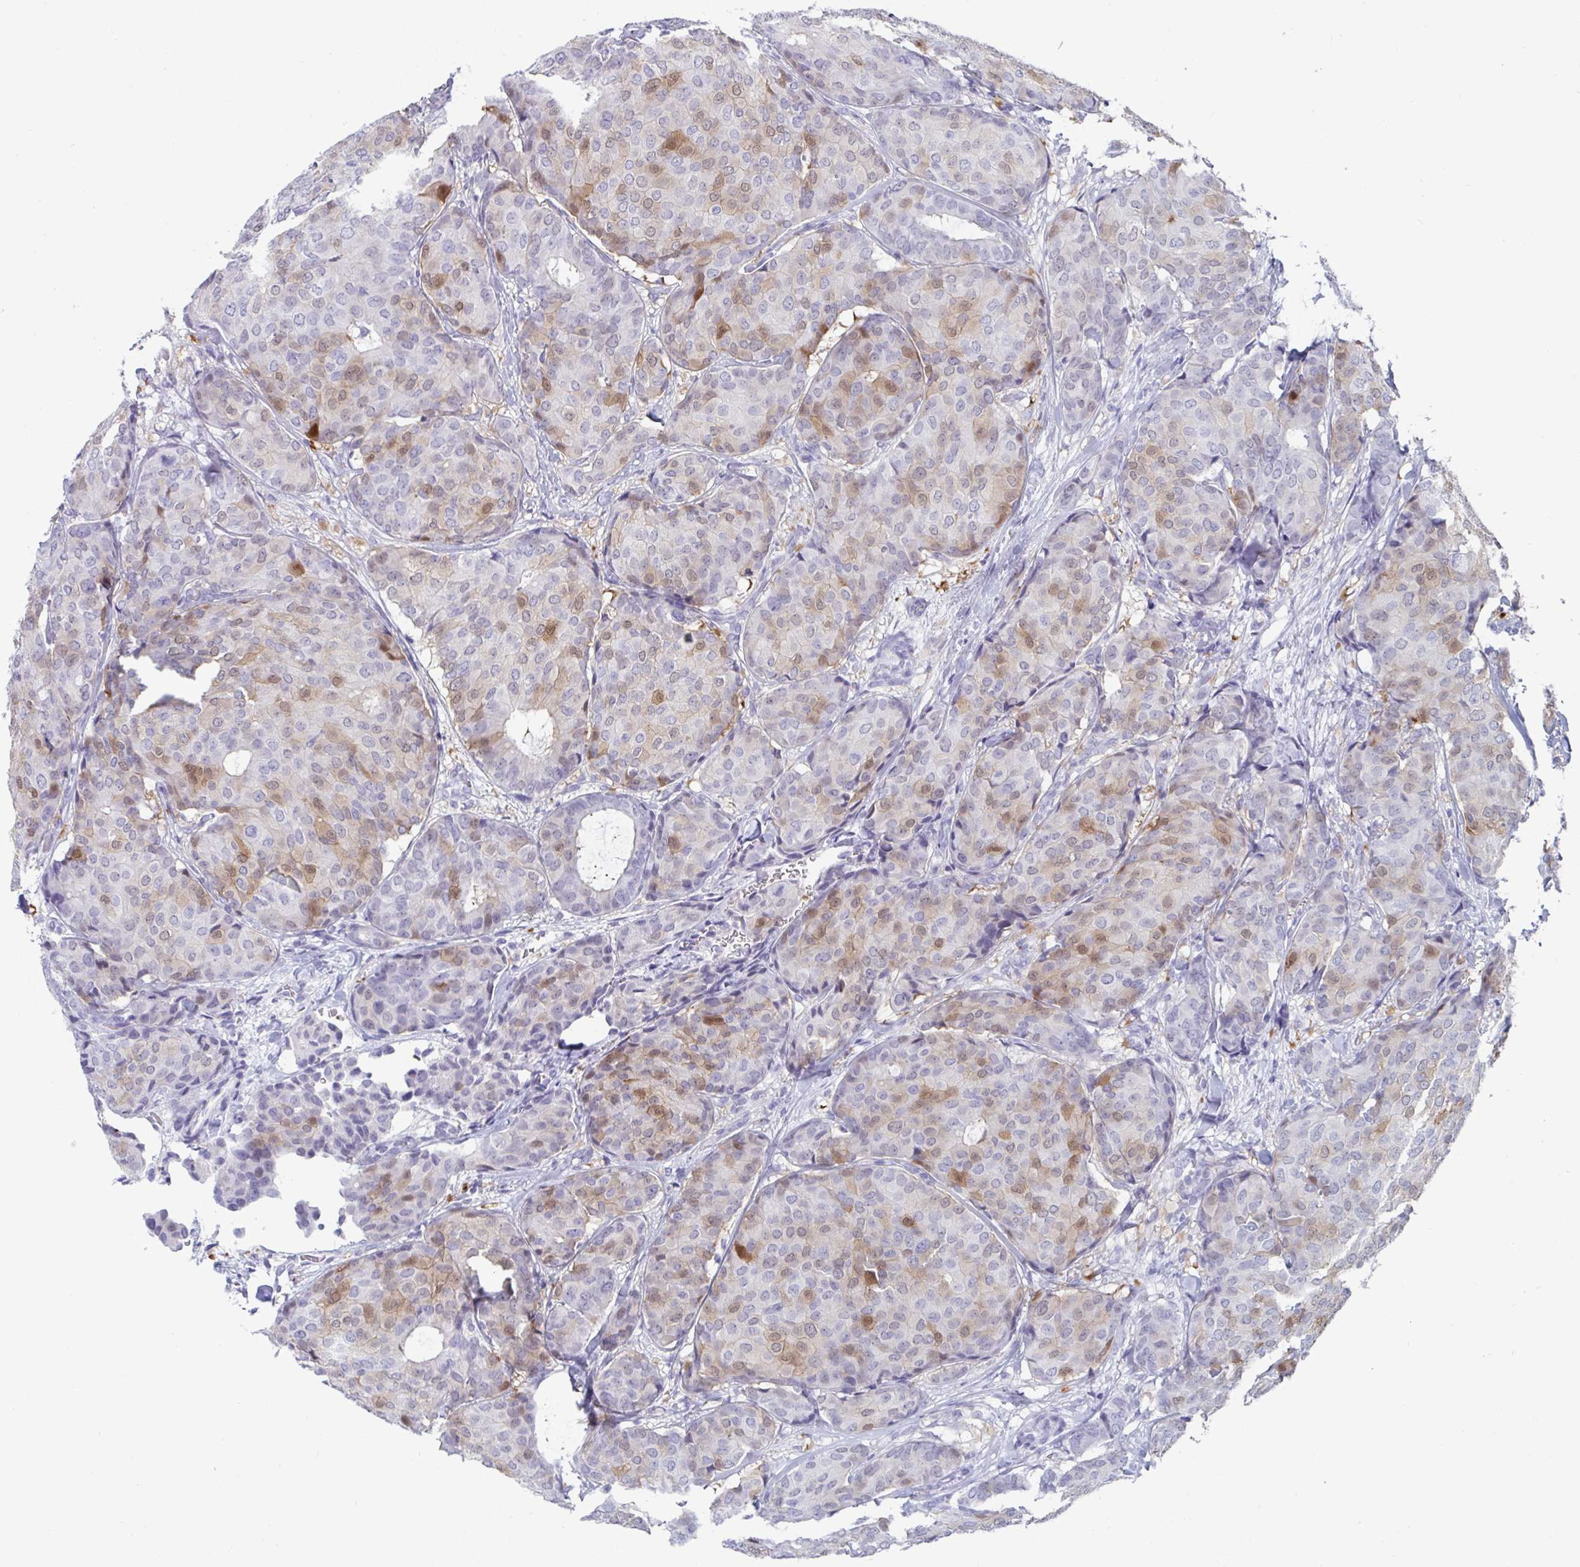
{"staining": {"intensity": "moderate", "quantity": "<25%", "location": "cytoplasmic/membranous,nuclear"}, "tissue": "breast cancer", "cell_type": "Tumor cells", "image_type": "cancer", "snomed": [{"axis": "morphology", "description": "Duct carcinoma"}, {"axis": "topography", "description": "Breast"}], "caption": "The histopathology image displays a brown stain indicating the presence of a protein in the cytoplasmic/membranous and nuclear of tumor cells in breast infiltrating ductal carcinoma. The staining was performed using DAB to visualize the protein expression in brown, while the nuclei were stained in blue with hematoxylin (Magnification: 20x).", "gene": "GKN2", "patient": {"sex": "female", "age": 75}}